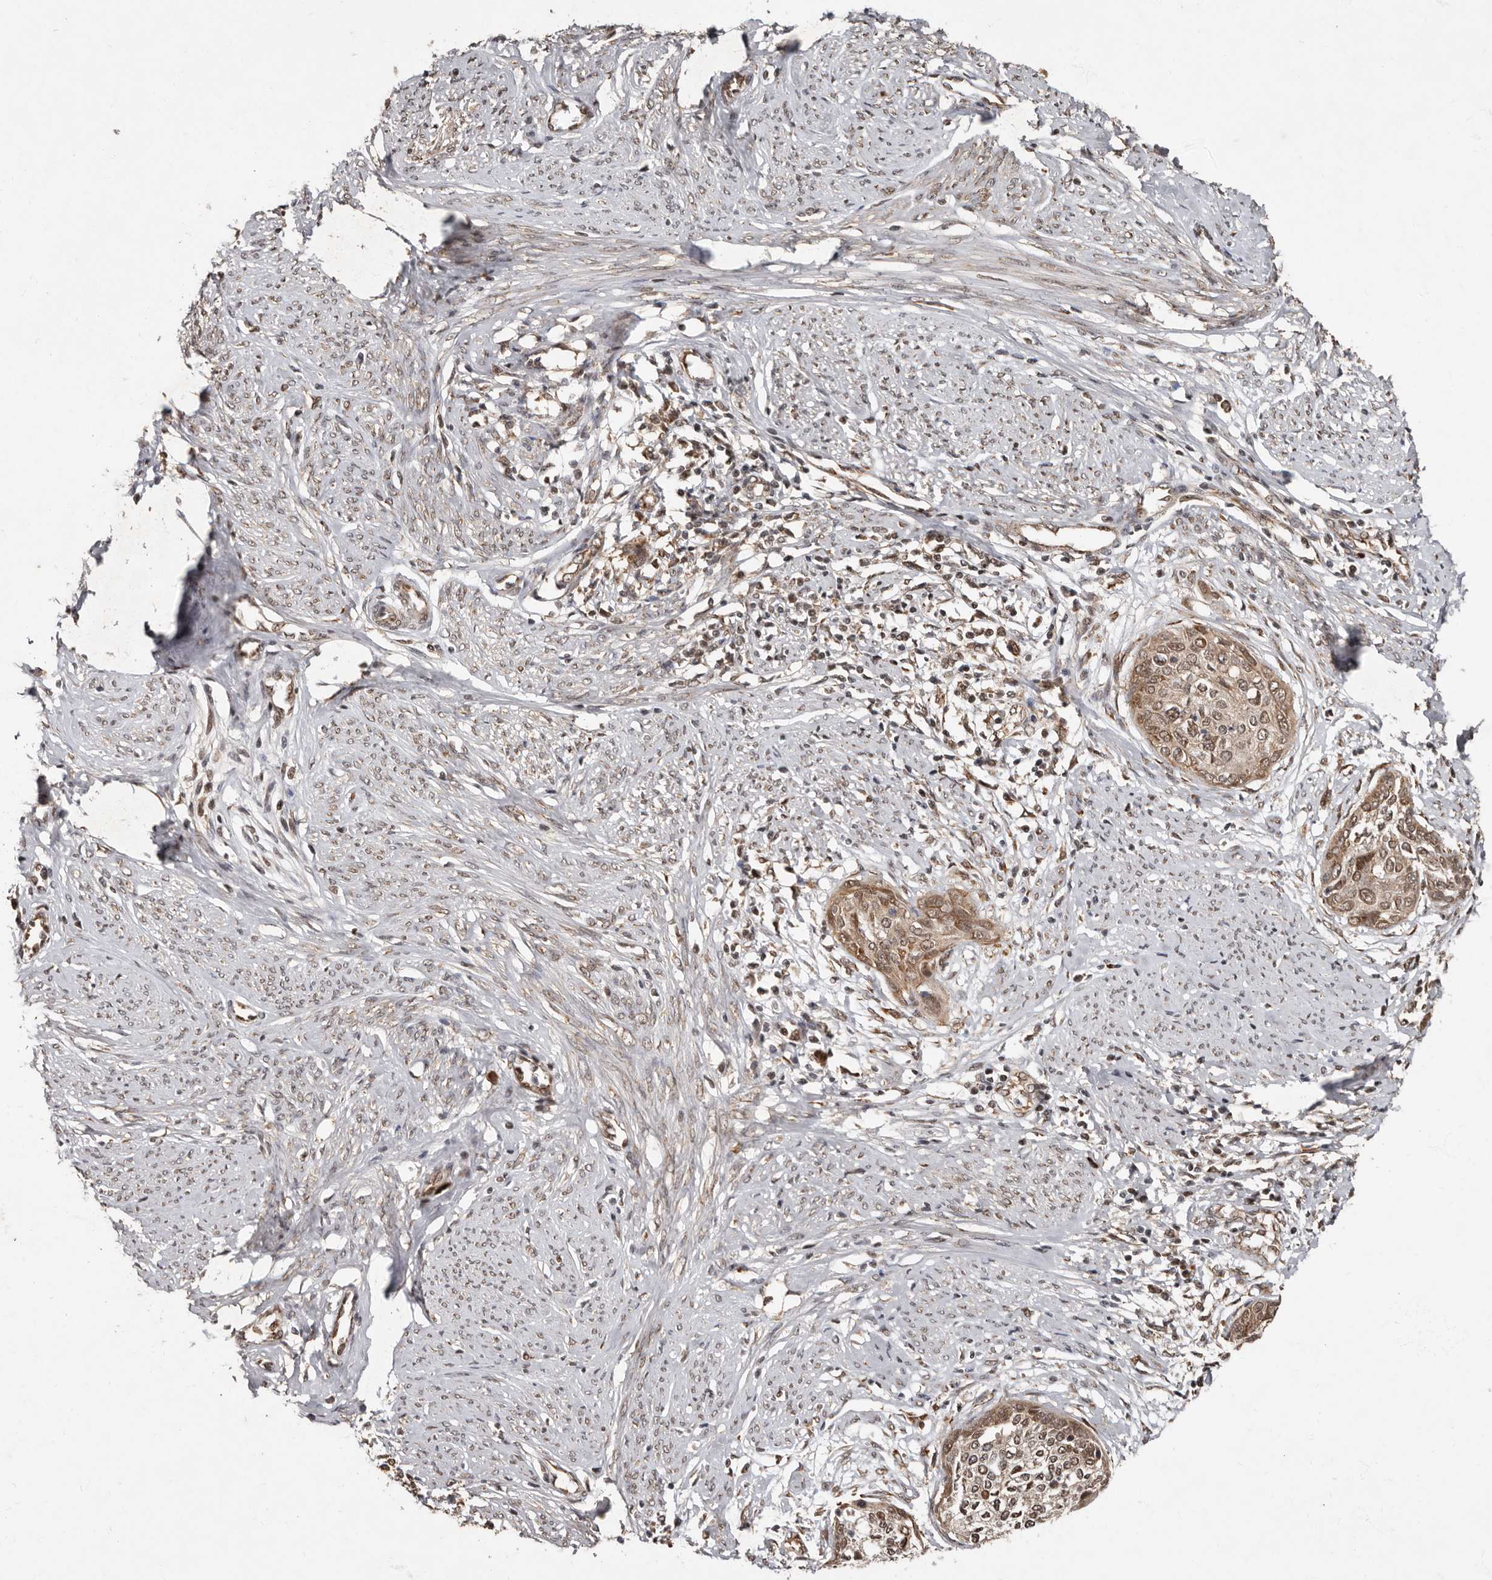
{"staining": {"intensity": "moderate", "quantity": ">75%", "location": "cytoplasmic/membranous,nuclear"}, "tissue": "cervical cancer", "cell_type": "Tumor cells", "image_type": "cancer", "snomed": [{"axis": "morphology", "description": "Squamous cell carcinoma, NOS"}, {"axis": "topography", "description": "Cervix"}], "caption": "A histopathology image of human cervical cancer stained for a protein demonstrates moderate cytoplasmic/membranous and nuclear brown staining in tumor cells.", "gene": "LRGUK", "patient": {"sex": "female", "age": 37}}